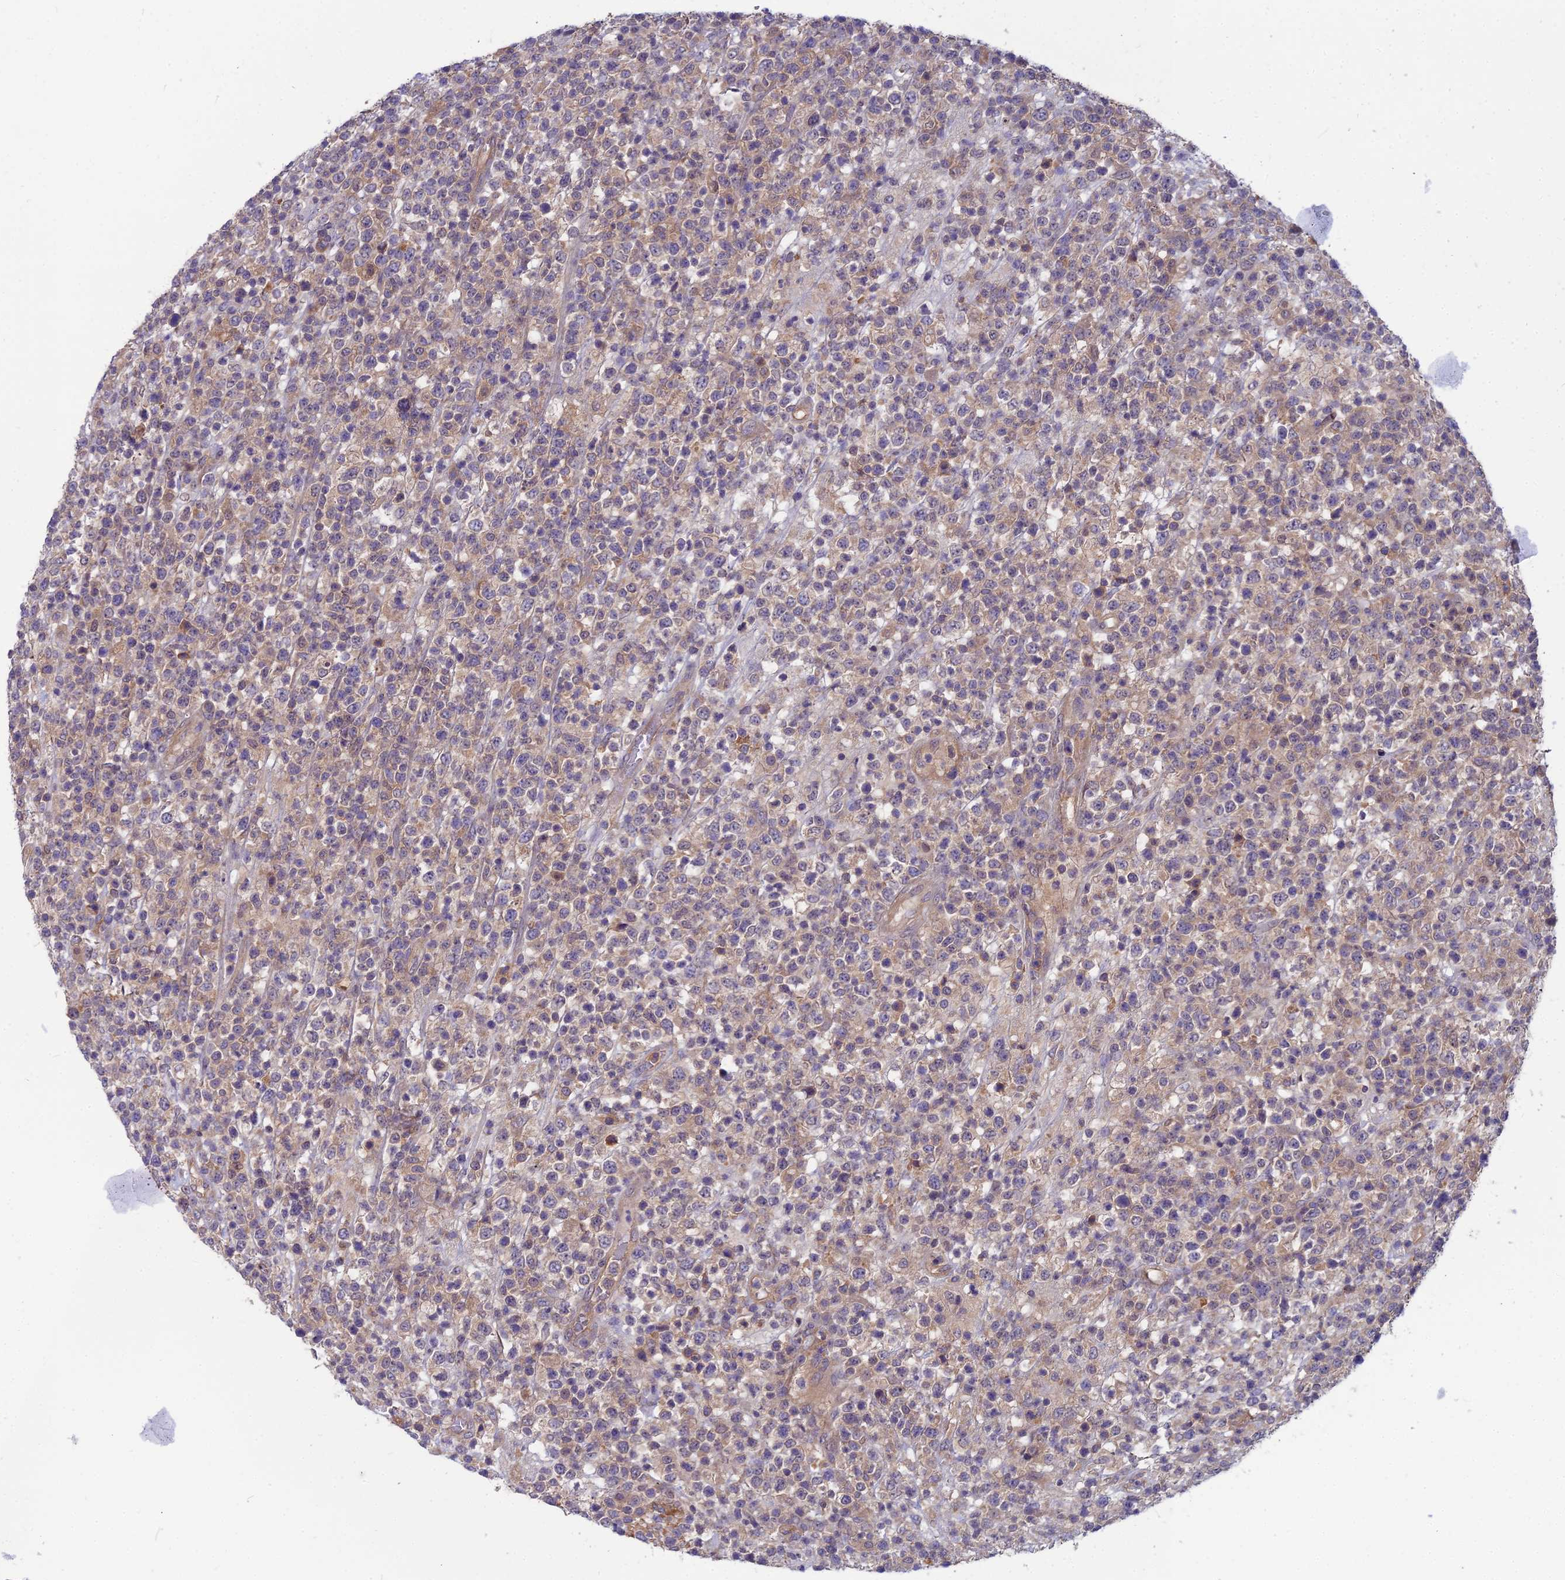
{"staining": {"intensity": "negative", "quantity": "none", "location": "none"}, "tissue": "lymphoma", "cell_type": "Tumor cells", "image_type": "cancer", "snomed": [{"axis": "morphology", "description": "Malignant lymphoma, non-Hodgkin's type, High grade"}, {"axis": "topography", "description": "Colon"}], "caption": "This is an IHC image of lymphoma. There is no expression in tumor cells.", "gene": "MVD", "patient": {"sex": "female", "age": 53}}